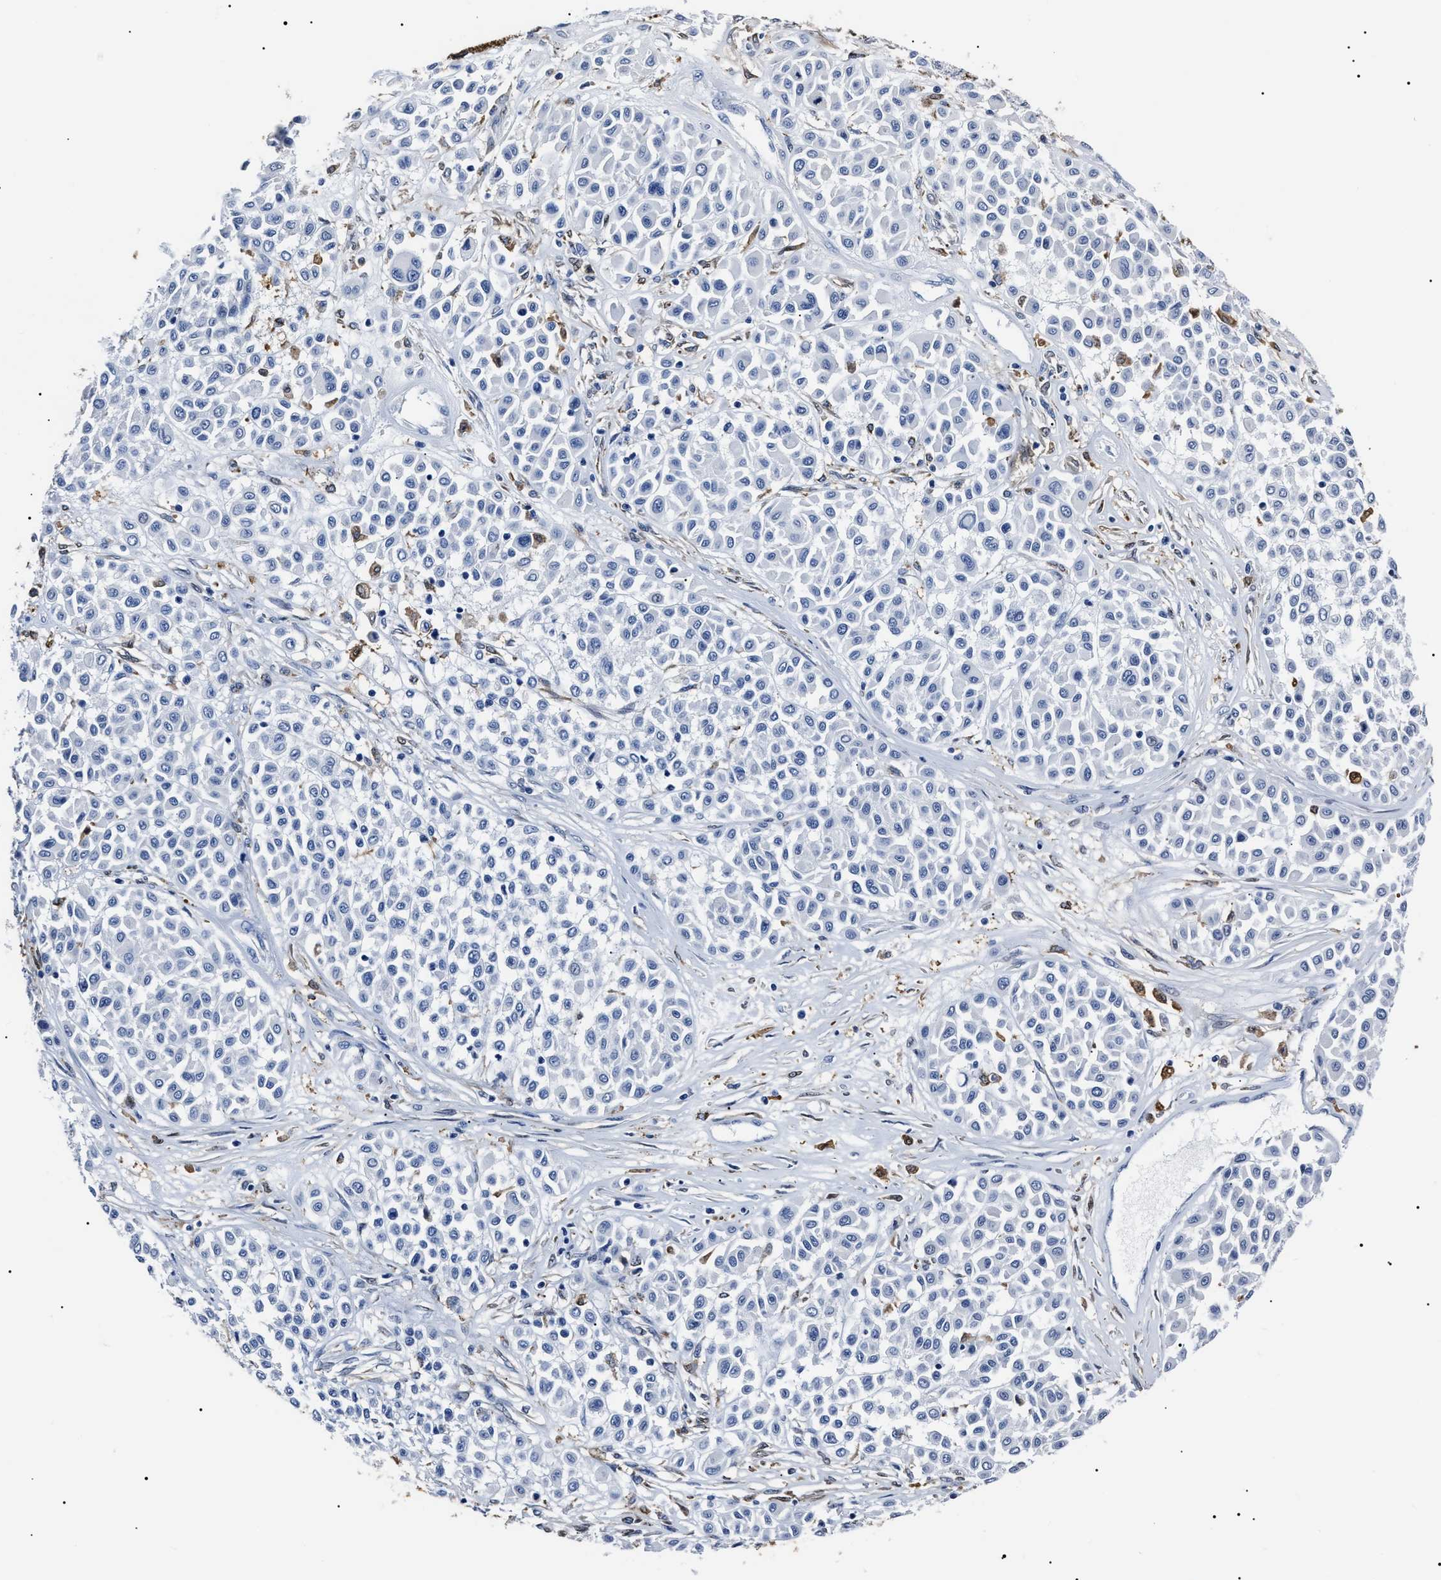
{"staining": {"intensity": "negative", "quantity": "none", "location": "none"}, "tissue": "melanoma", "cell_type": "Tumor cells", "image_type": "cancer", "snomed": [{"axis": "morphology", "description": "Malignant melanoma, Metastatic site"}, {"axis": "topography", "description": "Soft tissue"}], "caption": "The image shows no staining of tumor cells in melanoma.", "gene": "ALDH1A1", "patient": {"sex": "male", "age": 41}}